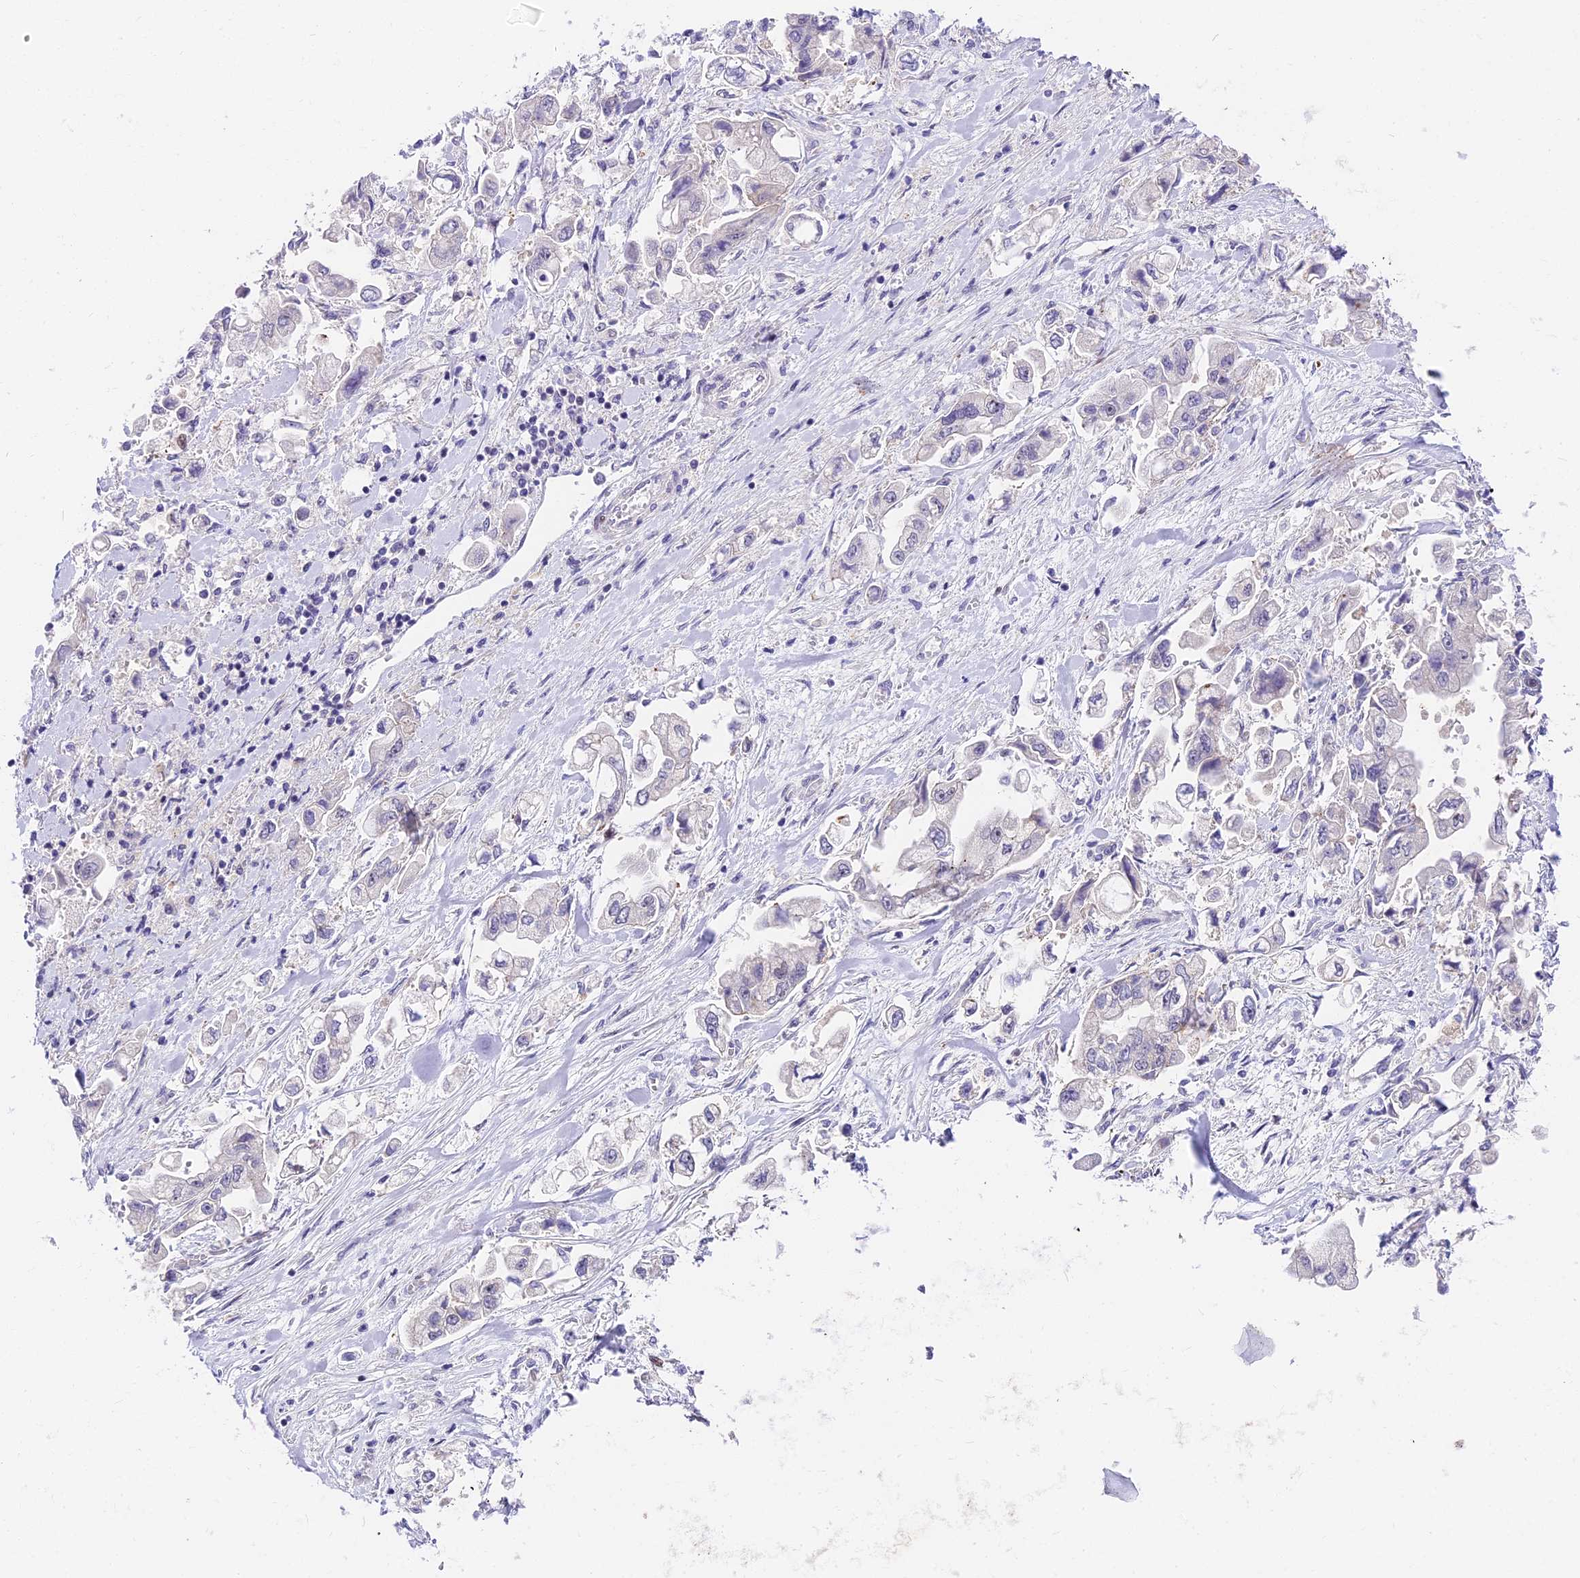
{"staining": {"intensity": "negative", "quantity": "none", "location": "none"}, "tissue": "stomach cancer", "cell_type": "Tumor cells", "image_type": "cancer", "snomed": [{"axis": "morphology", "description": "Adenocarcinoma, NOS"}, {"axis": "topography", "description": "Stomach"}], "caption": "IHC histopathology image of stomach adenocarcinoma stained for a protein (brown), which displays no staining in tumor cells.", "gene": "MIDN", "patient": {"sex": "male", "age": 62}}